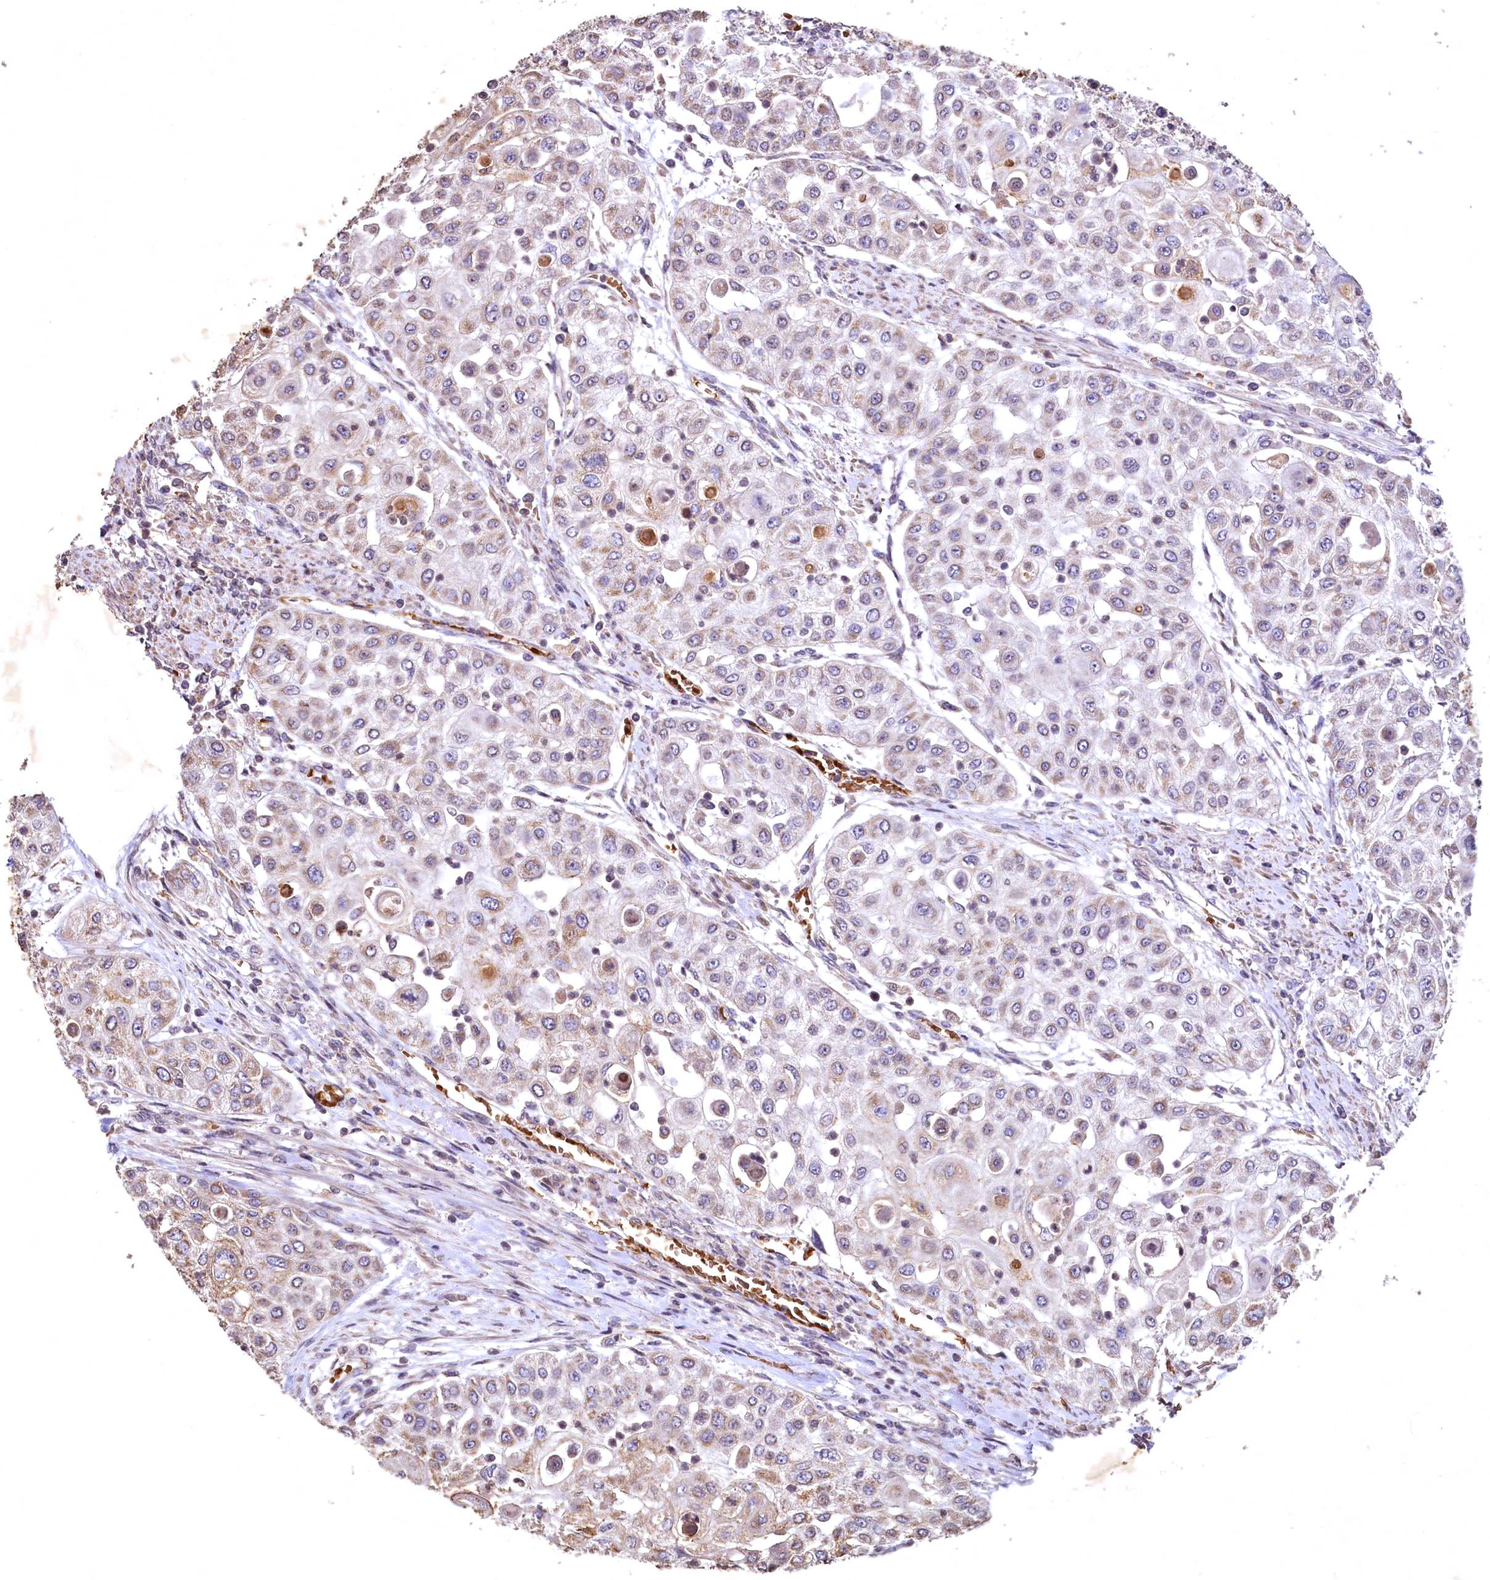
{"staining": {"intensity": "moderate", "quantity": "25%-75%", "location": "cytoplasmic/membranous"}, "tissue": "urothelial cancer", "cell_type": "Tumor cells", "image_type": "cancer", "snomed": [{"axis": "morphology", "description": "Urothelial carcinoma, High grade"}, {"axis": "topography", "description": "Urinary bladder"}], "caption": "This is a micrograph of immunohistochemistry (IHC) staining of urothelial carcinoma (high-grade), which shows moderate positivity in the cytoplasmic/membranous of tumor cells.", "gene": "SPTA1", "patient": {"sex": "female", "age": 79}}